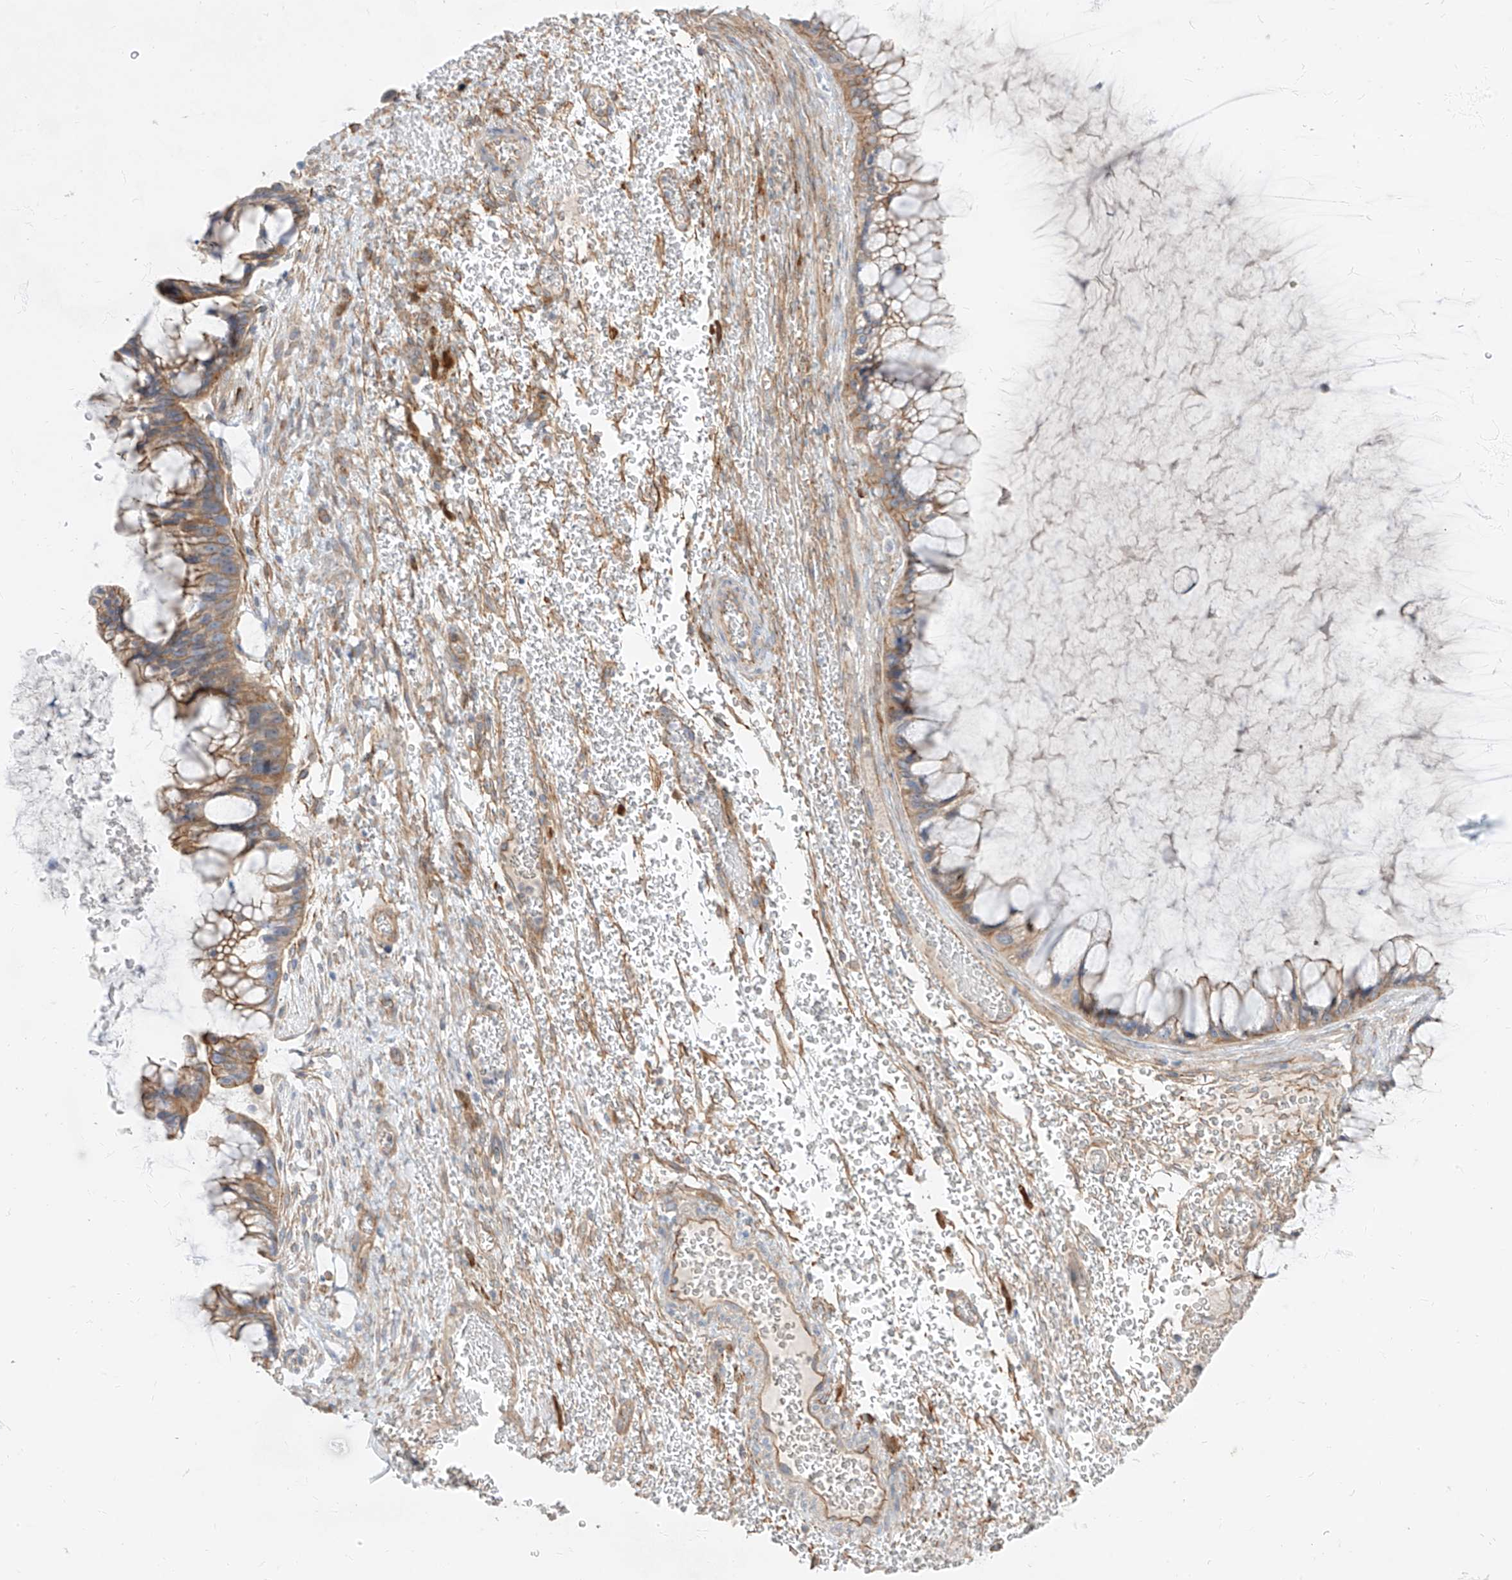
{"staining": {"intensity": "moderate", "quantity": ">75%", "location": "cytoplasmic/membranous"}, "tissue": "ovarian cancer", "cell_type": "Tumor cells", "image_type": "cancer", "snomed": [{"axis": "morphology", "description": "Cystadenocarcinoma, mucinous, NOS"}, {"axis": "topography", "description": "Ovary"}], "caption": "The immunohistochemical stain highlights moderate cytoplasmic/membranous positivity in tumor cells of ovarian cancer (mucinous cystadenocarcinoma) tissue.", "gene": "EPHX4", "patient": {"sex": "female", "age": 37}}